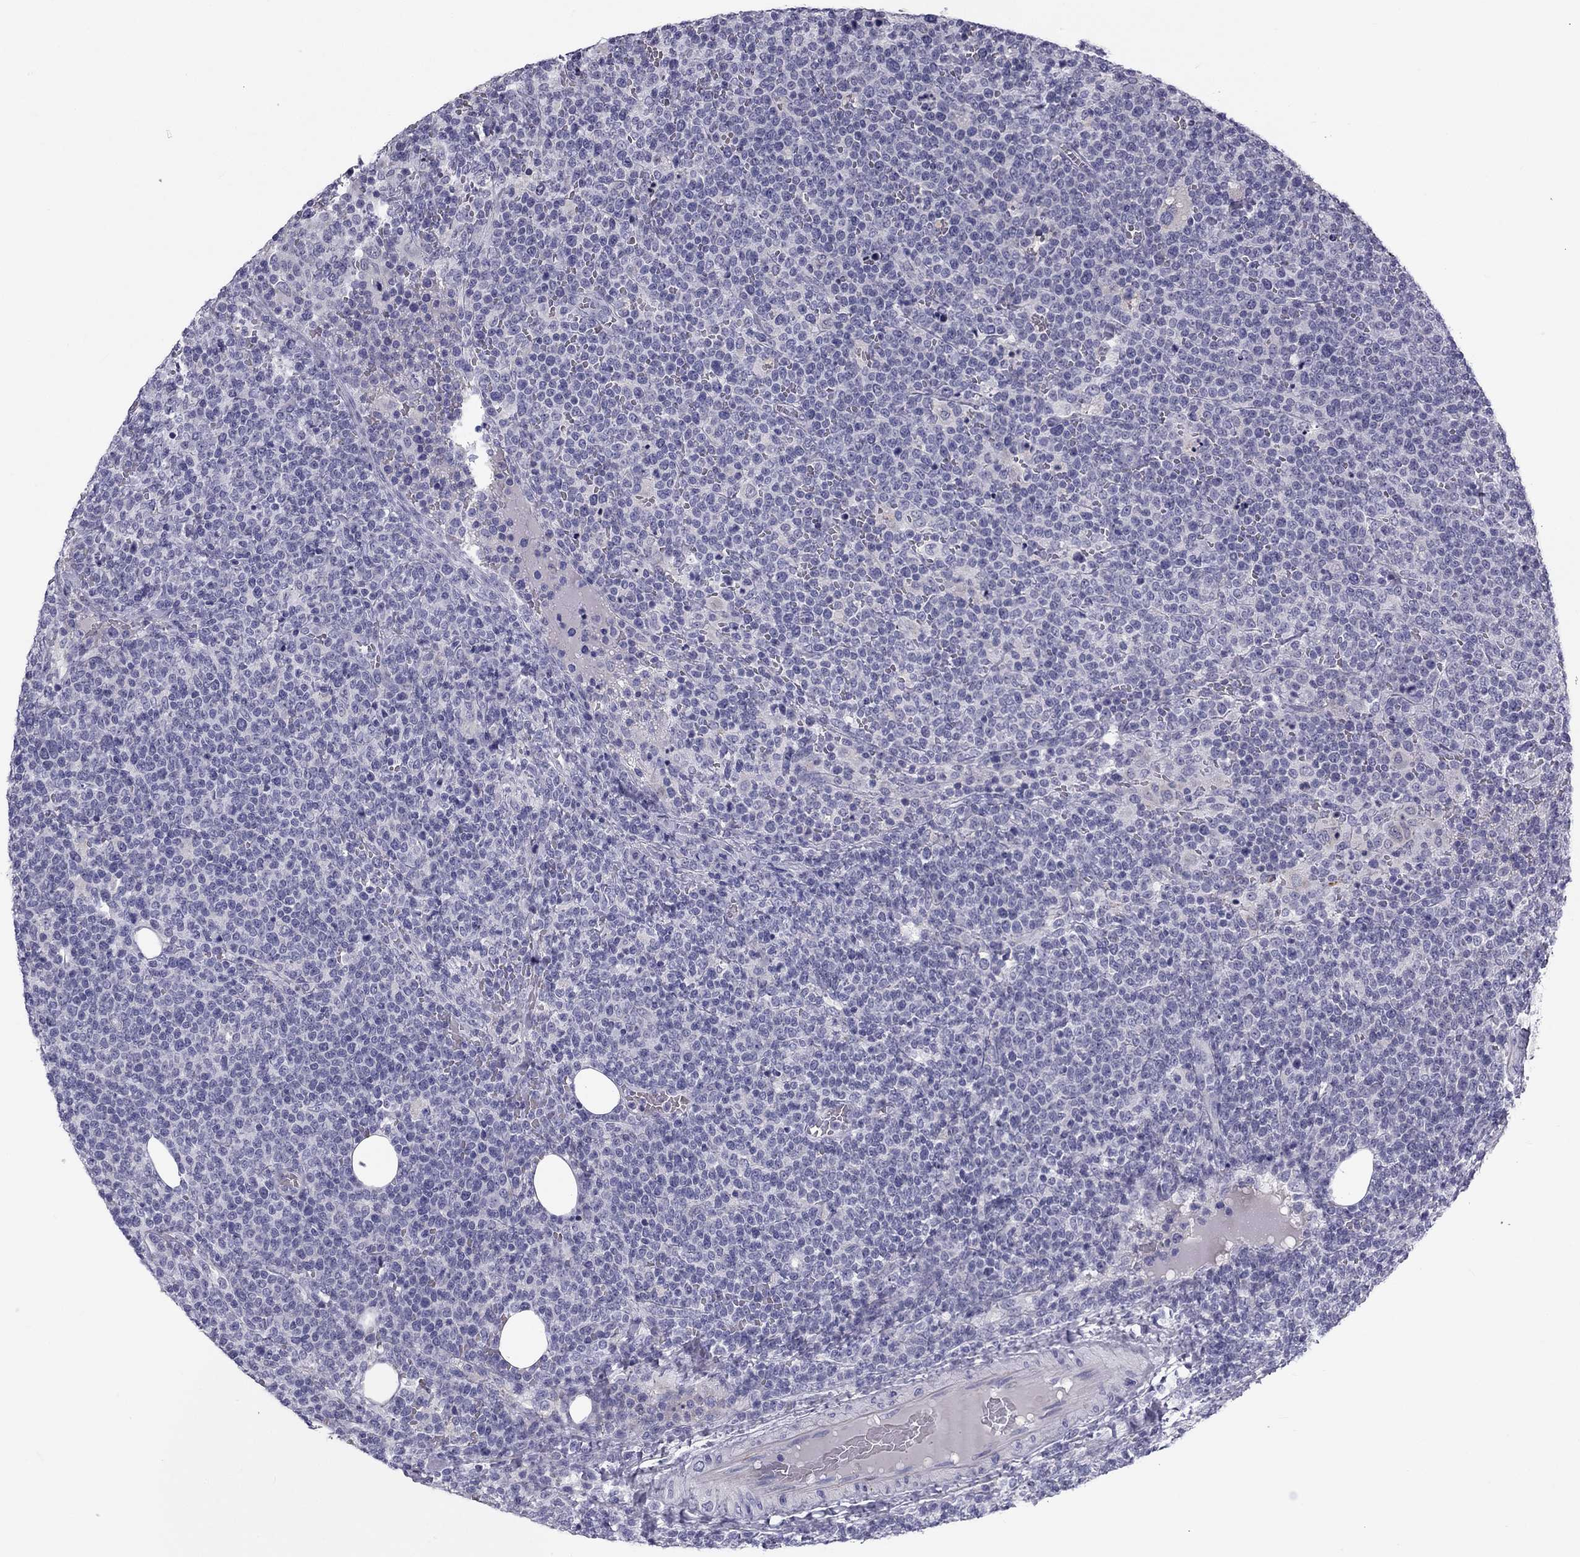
{"staining": {"intensity": "negative", "quantity": "none", "location": "none"}, "tissue": "lymphoma", "cell_type": "Tumor cells", "image_type": "cancer", "snomed": [{"axis": "morphology", "description": "Malignant lymphoma, non-Hodgkin's type, High grade"}, {"axis": "topography", "description": "Lymph node"}], "caption": "The image exhibits no significant positivity in tumor cells of malignant lymphoma, non-Hodgkin's type (high-grade).", "gene": "CLPSL2", "patient": {"sex": "male", "age": 61}}